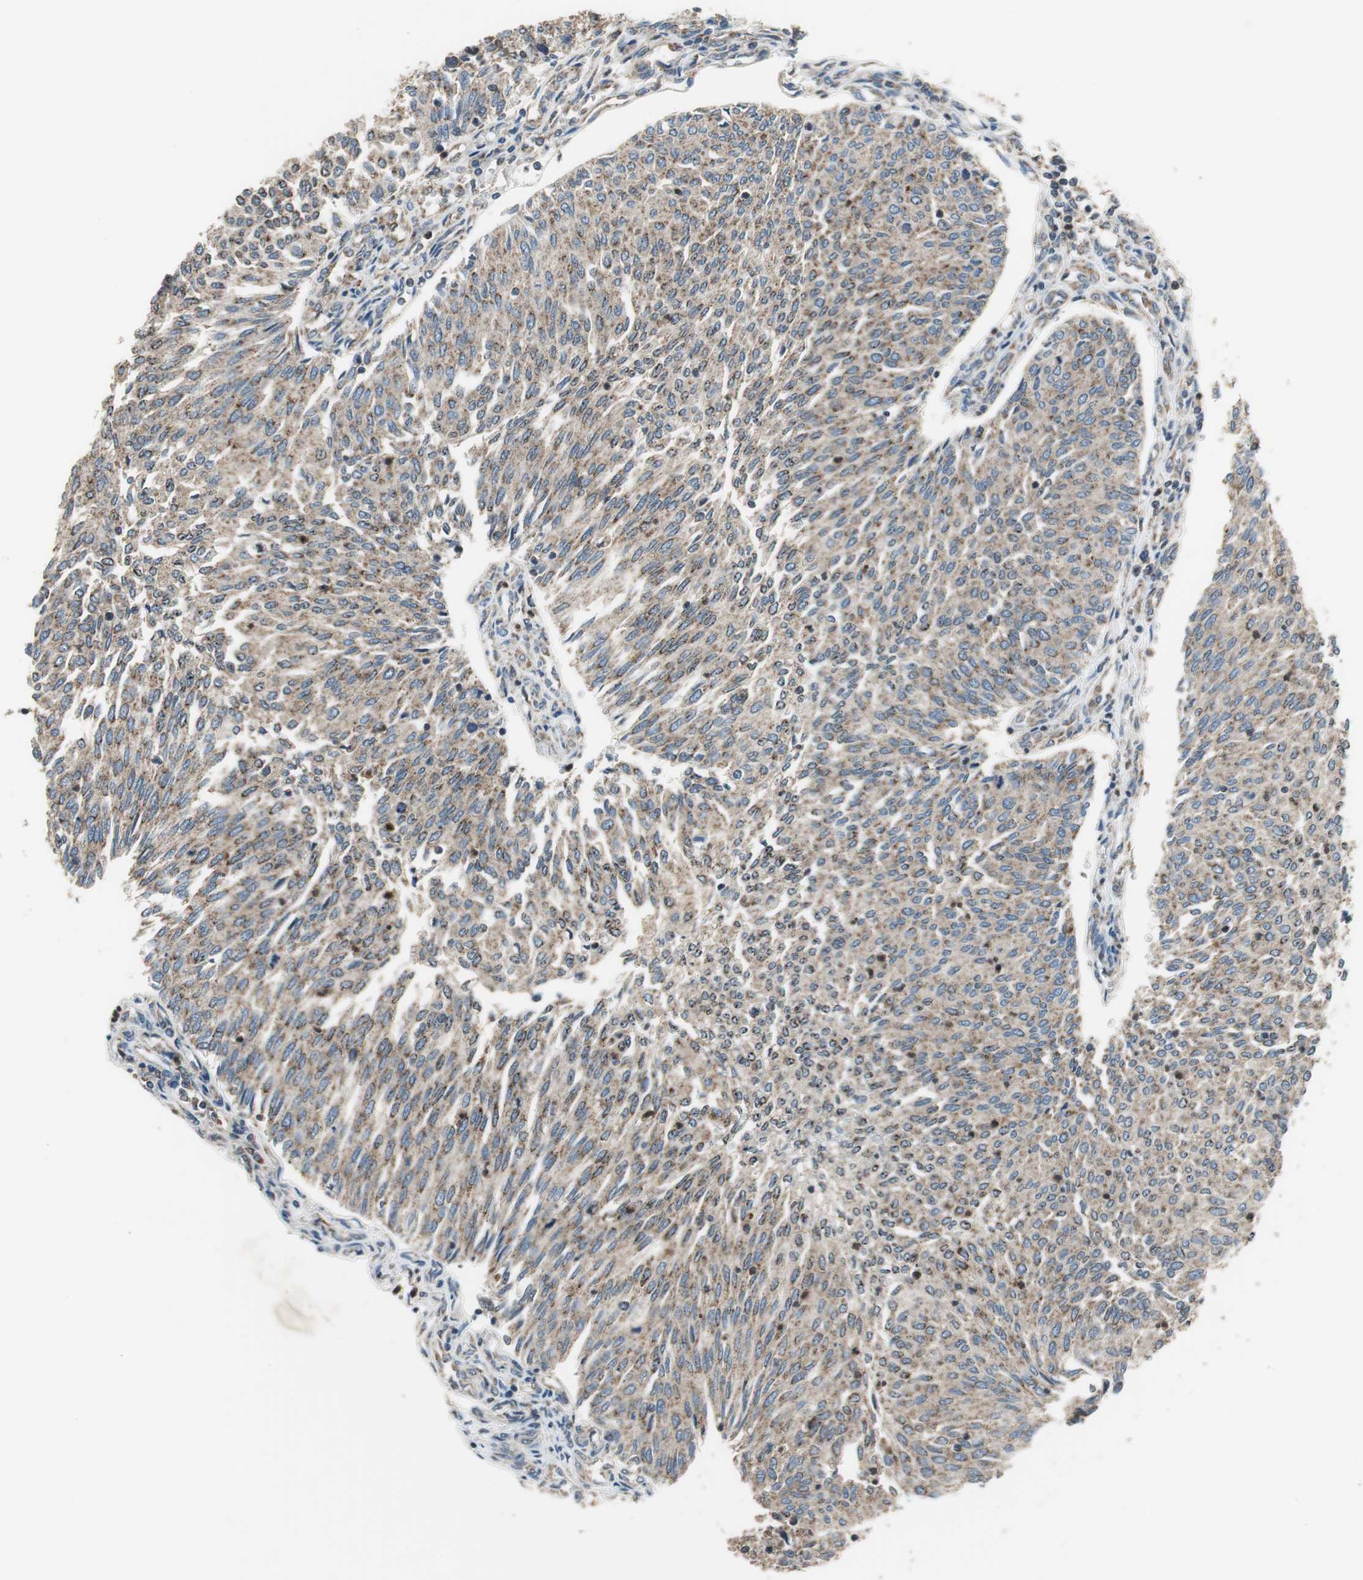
{"staining": {"intensity": "moderate", "quantity": ">75%", "location": "cytoplasmic/membranous,nuclear"}, "tissue": "urothelial cancer", "cell_type": "Tumor cells", "image_type": "cancer", "snomed": [{"axis": "morphology", "description": "Urothelial carcinoma, Low grade"}, {"axis": "topography", "description": "Urinary bladder"}], "caption": "Moderate cytoplasmic/membranous and nuclear staining for a protein is identified in approximately >75% of tumor cells of urothelial carcinoma (low-grade) using immunohistochemistry.", "gene": "PI4KB", "patient": {"sex": "female", "age": 79}}